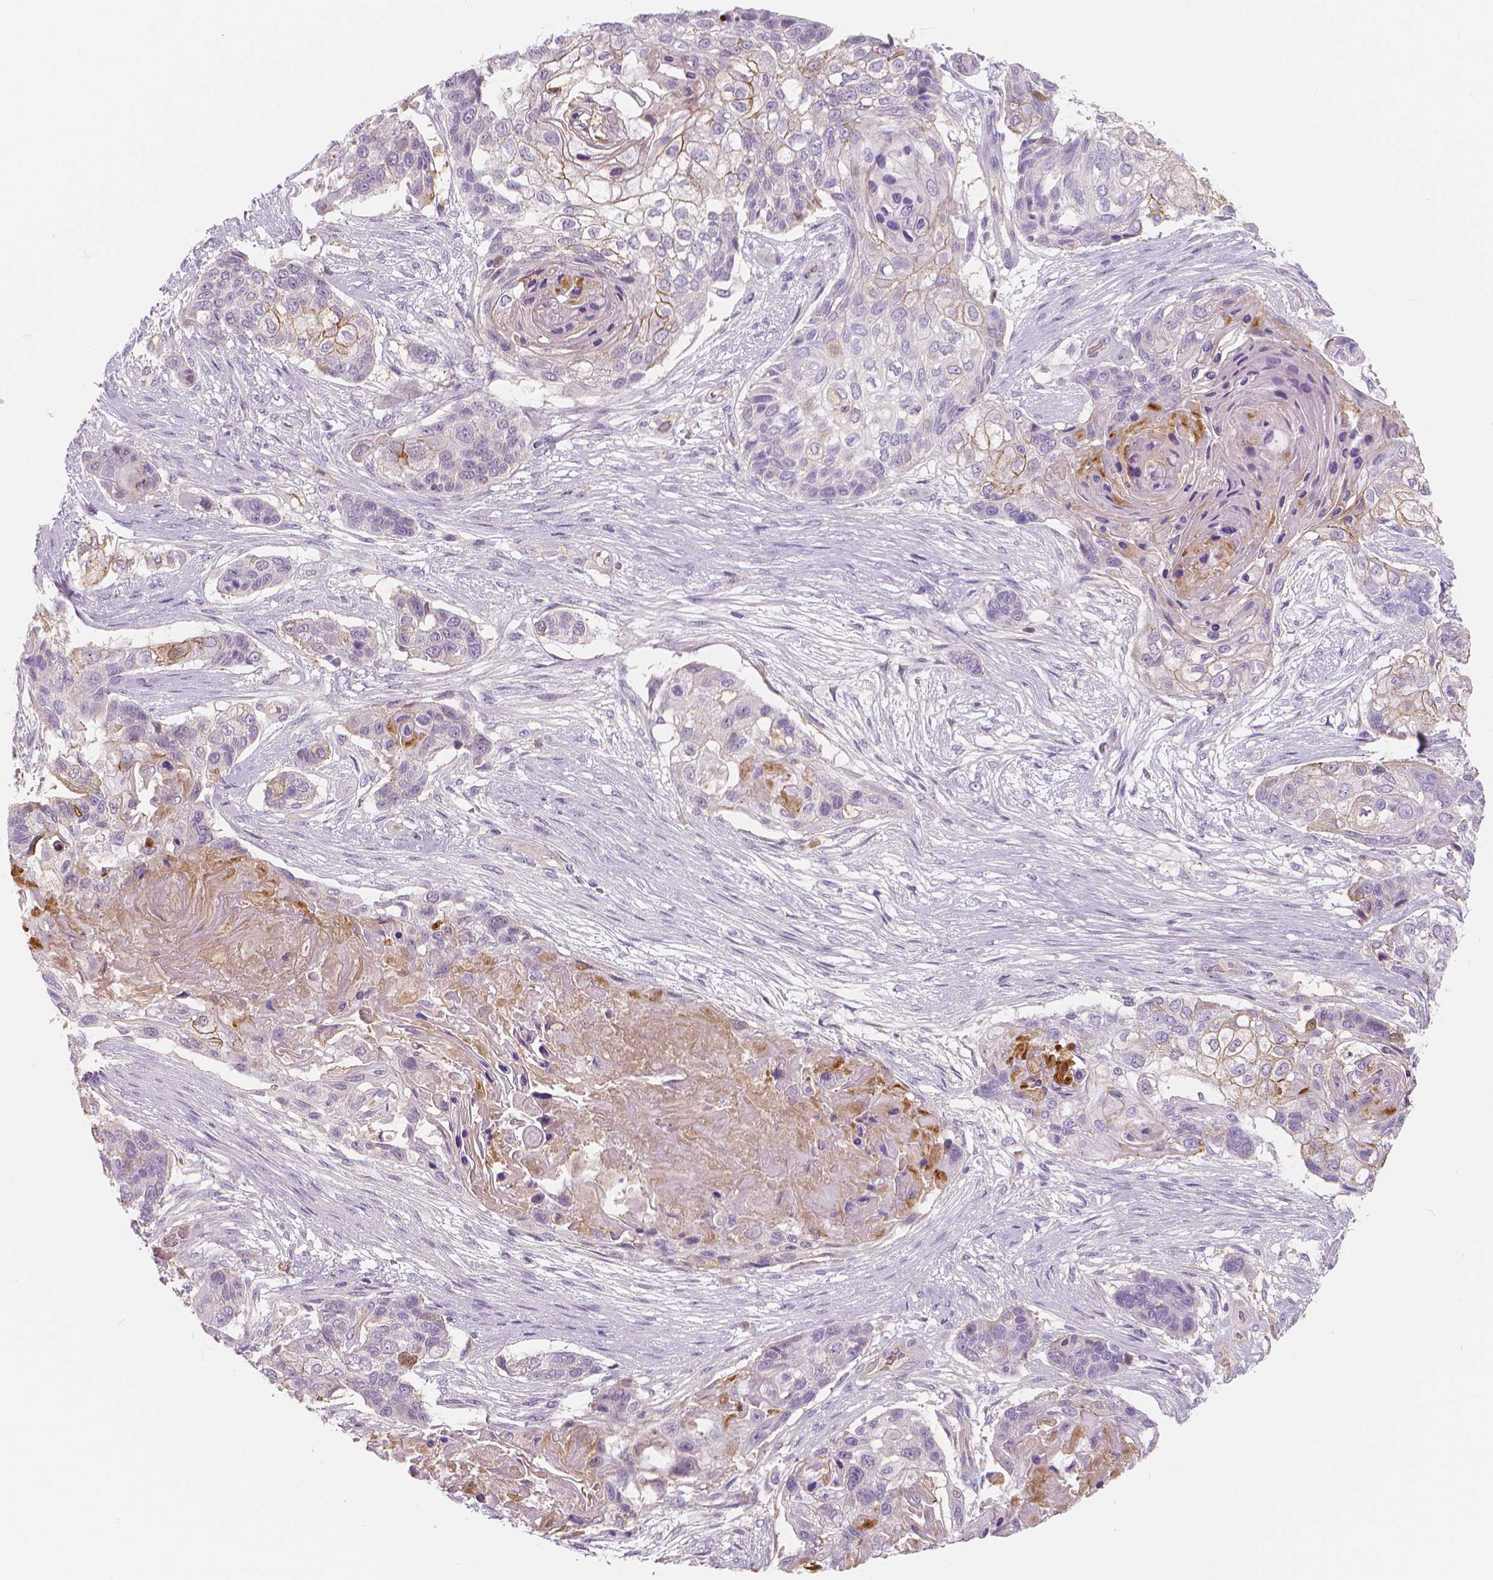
{"staining": {"intensity": "negative", "quantity": "none", "location": "none"}, "tissue": "lung cancer", "cell_type": "Tumor cells", "image_type": "cancer", "snomed": [{"axis": "morphology", "description": "Squamous cell carcinoma, NOS"}, {"axis": "topography", "description": "Lung"}], "caption": "DAB immunohistochemical staining of human squamous cell carcinoma (lung) exhibits no significant positivity in tumor cells.", "gene": "APOA4", "patient": {"sex": "male", "age": 69}}